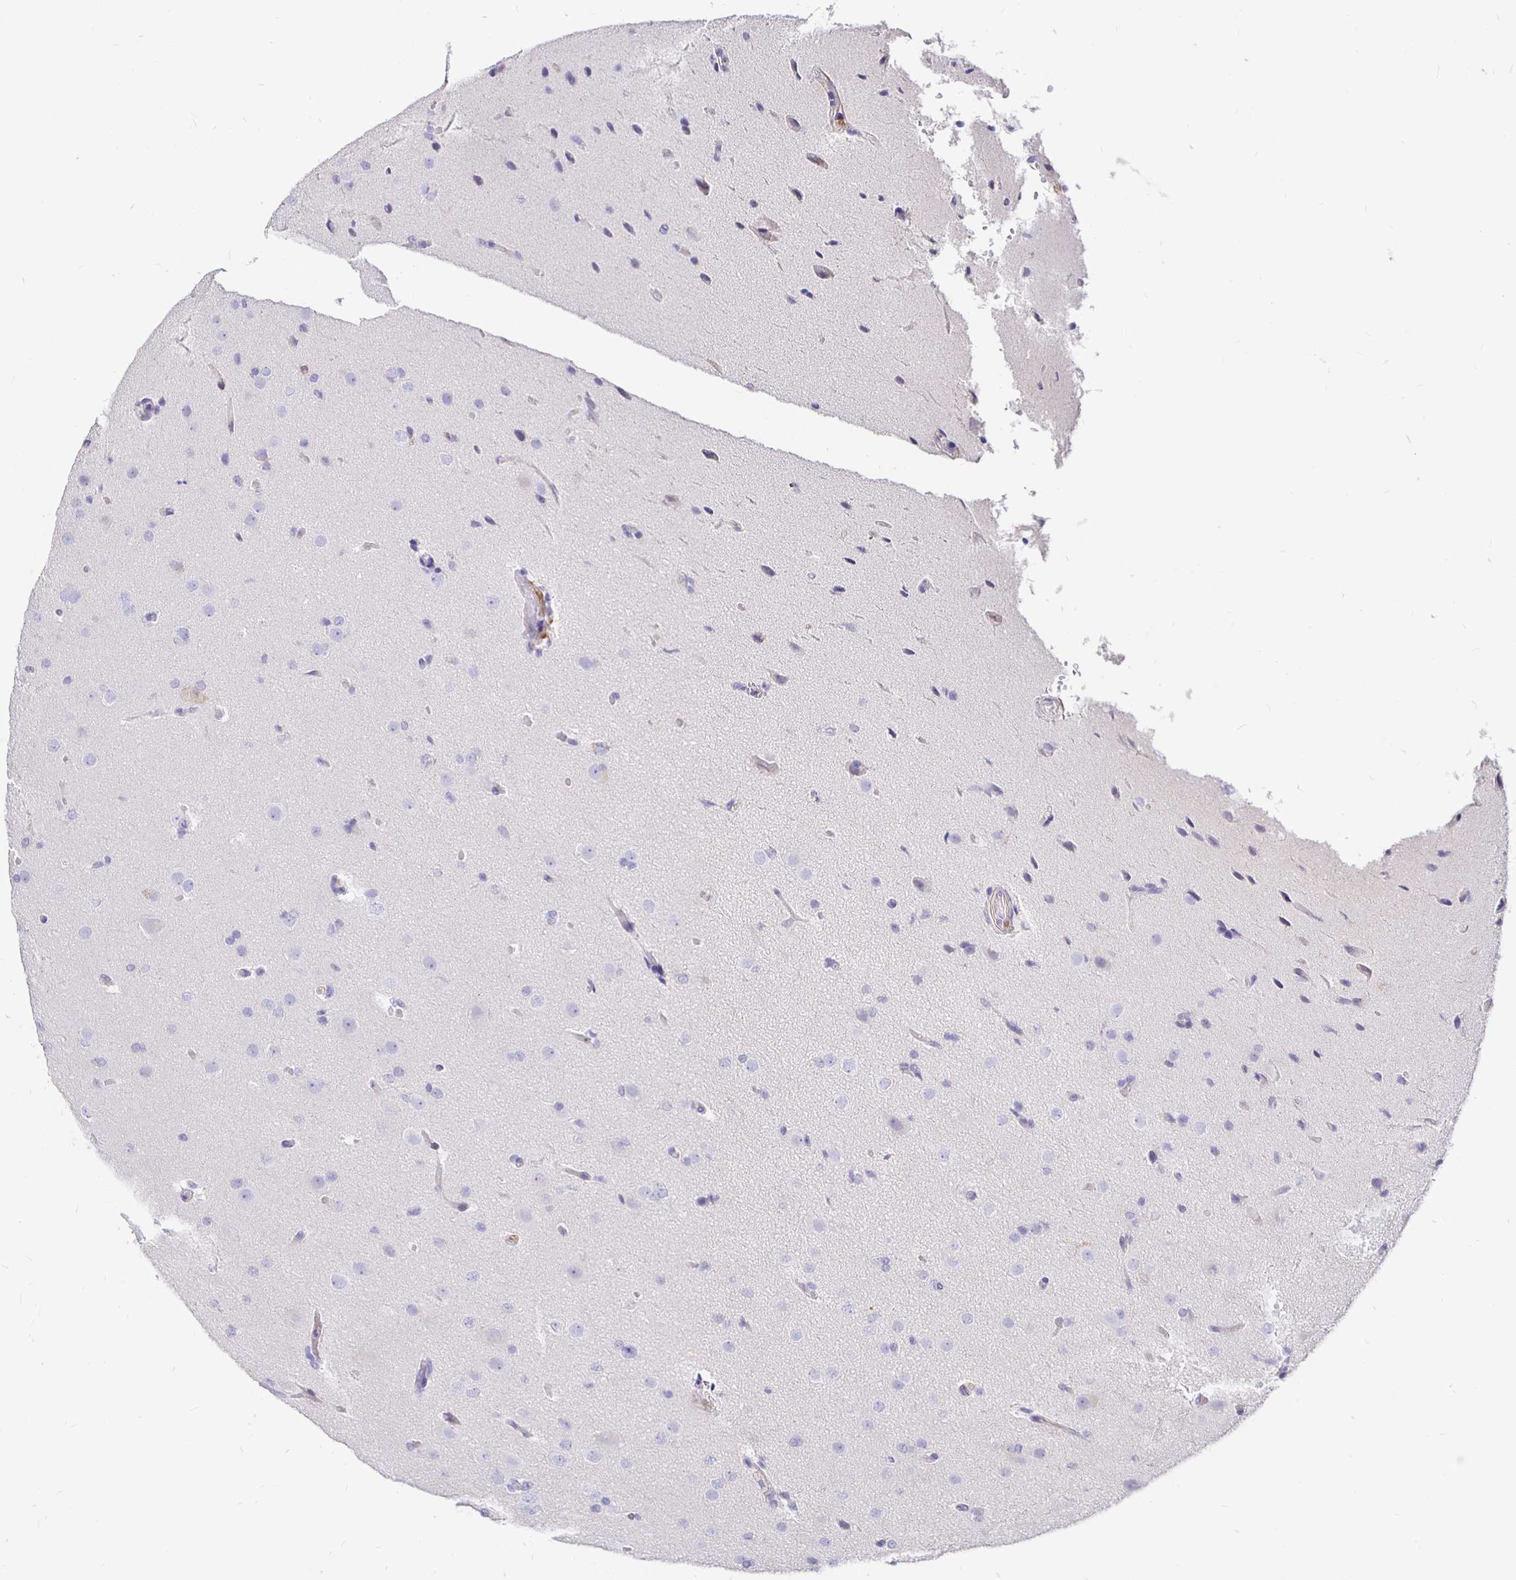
{"staining": {"intensity": "negative", "quantity": "none", "location": "none"}, "tissue": "glioma", "cell_type": "Tumor cells", "image_type": "cancer", "snomed": [{"axis": "morphology", "description": "Glioma, malignant, Low grade"}, {"axis": "topography", "description": "Brain"}], "caption": "Immunohistochemistry (IHC) photomicrograph of human glioma stained for a protein (brown), which displays no expression in tumor cells.", "gene": "PALM2AKAP2", "patient": {"sex": "male", "age": 26}}